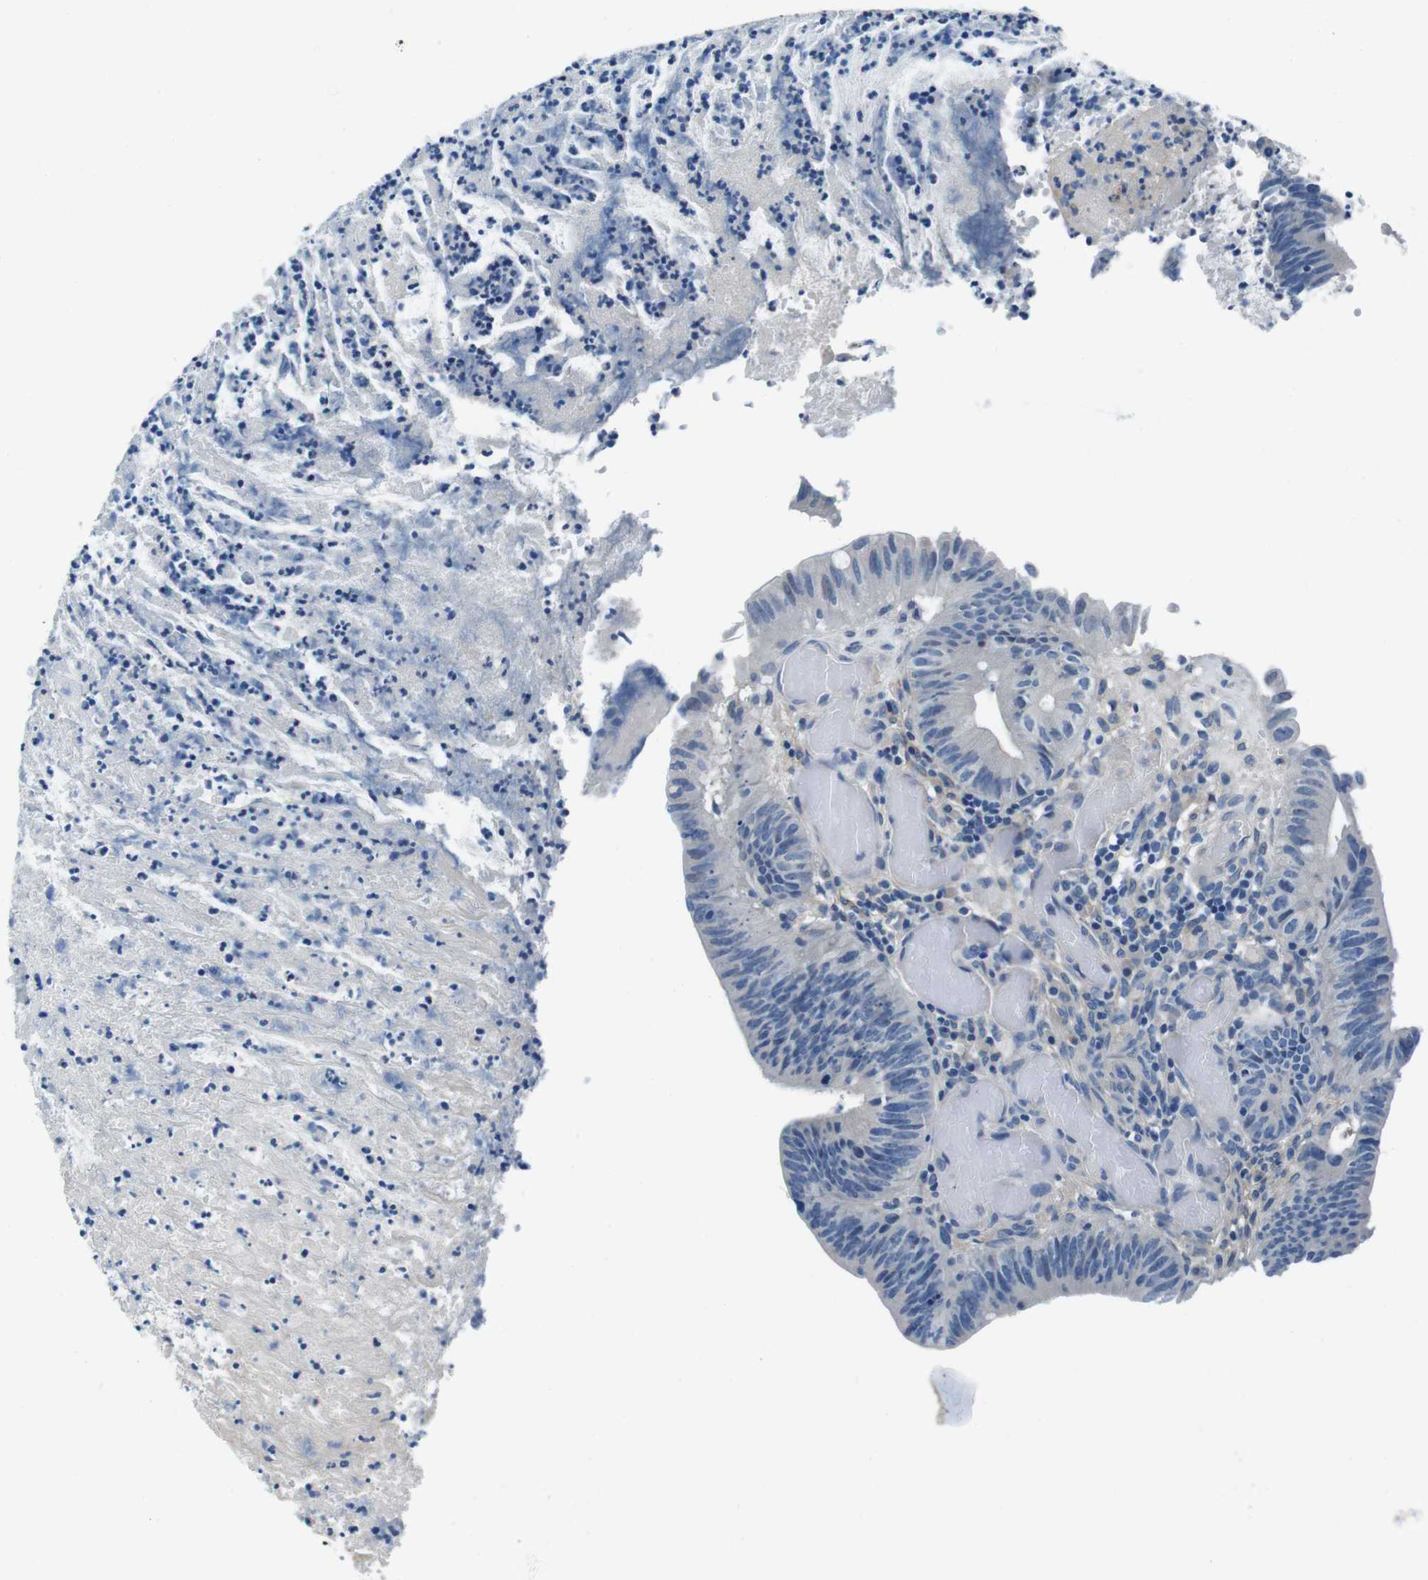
{"staining": {"intensity": "negative", "quantity": "none", "location": "none"}, "tissue": "colorectal cancer", "cell_type": "Tumor cells", "image_type": "cancer", "snomed": [{"axis": "morphology", "description": "Adenocarcinoma, NOS"}, {"axis": "topography", "description": "Rectum"}], "caption": "A histopathology image of colorectal adenocarcinoma stained for a protein demonstrates no brown staining in tumor cells.", "gene": "CASQ1", "patient": {"sex": "female", "age": 66}}